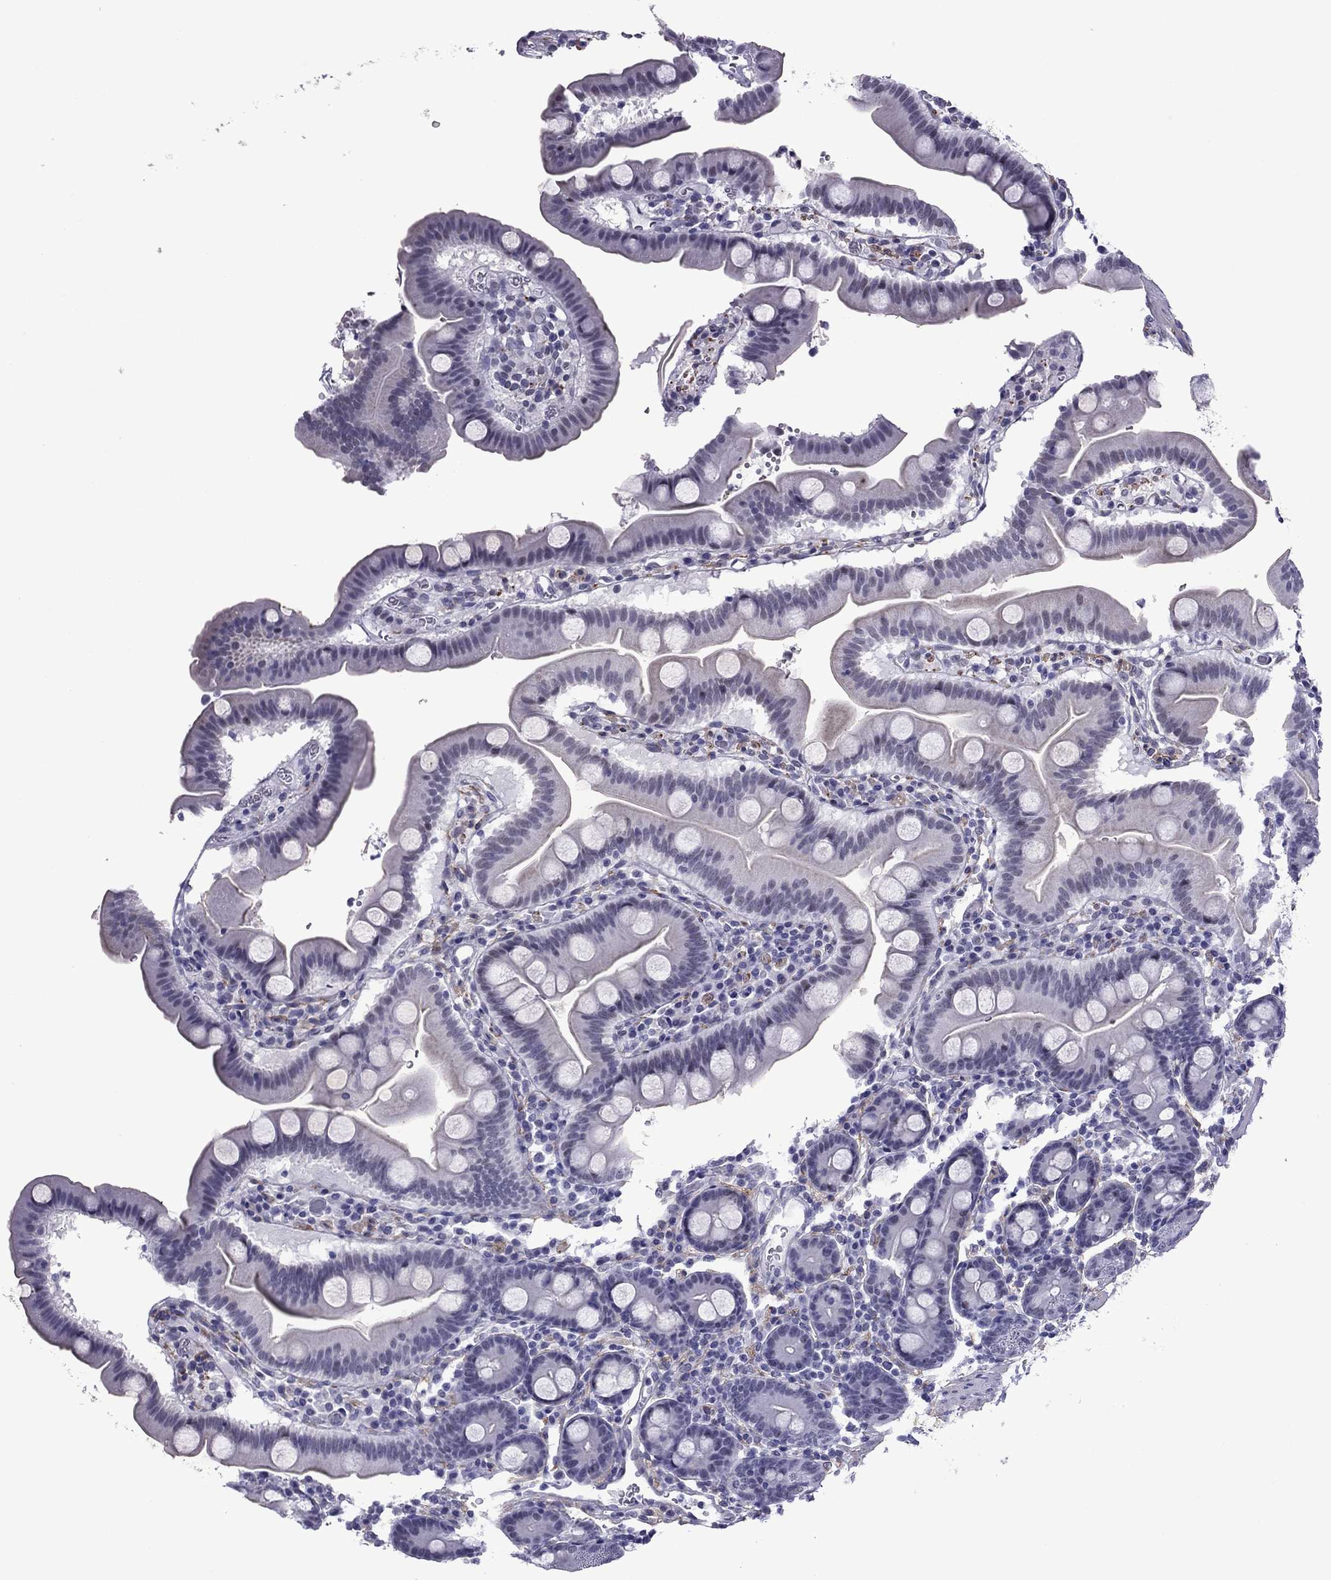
{"staining": {"intensity": "negative", "quantity": "none", "location": "none"}, "tissue": "duodenum", "cell_type": "Glandular cells", "image_type": "normal", "snomed": [{"axis": "morphology", "description": "Normal tissue, NOS"}, {"axis": "topography", "description": "Duodenum"}], "caption": "Immunohistochemical staining of unremarkable duodenum exhibits no significant expression in glandular cells.", "gene": "ZNF646", "patient": {"sex": "male", "age": 59}}